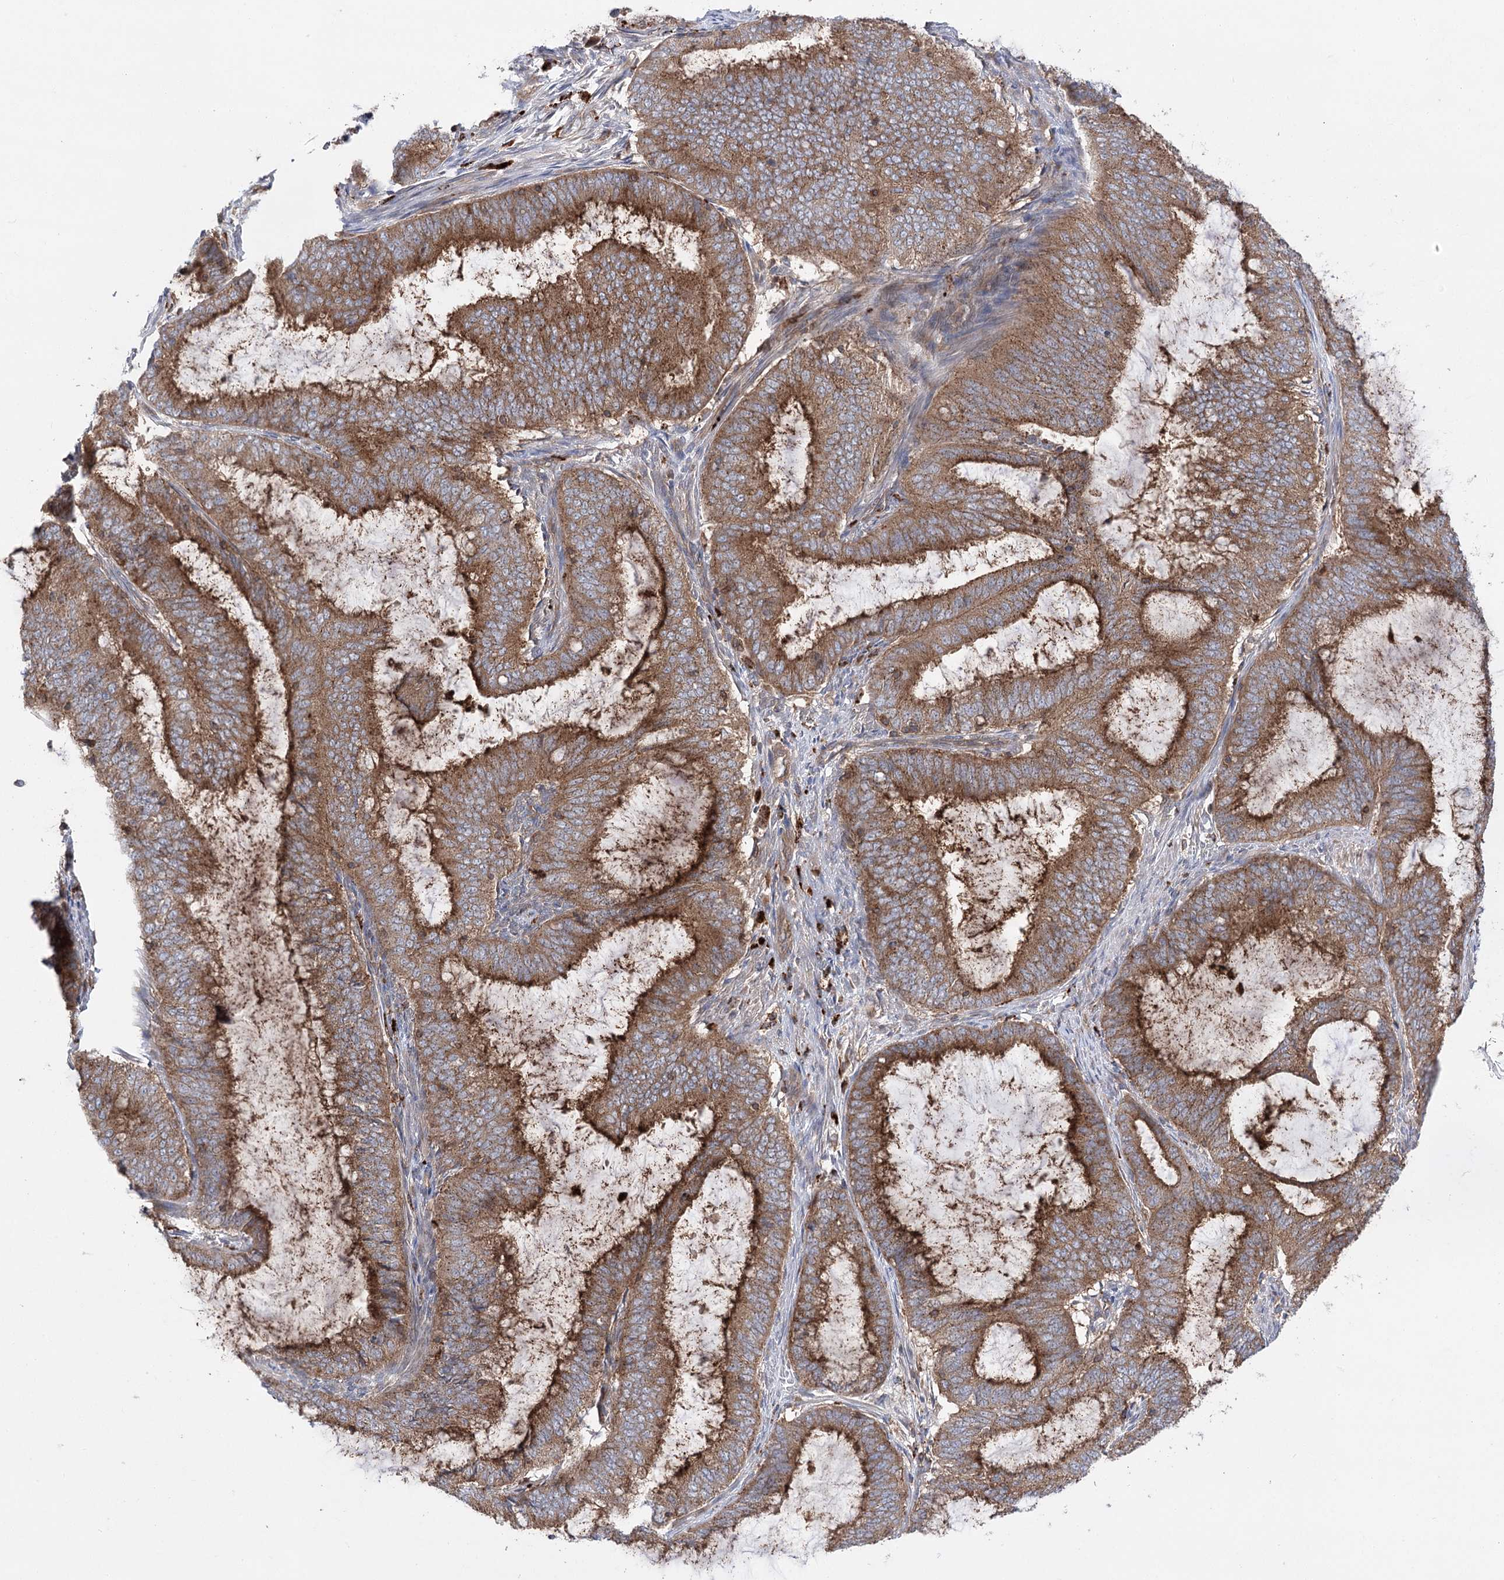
{"staining": {"intensity": "moderate", "quantity": ">75%", "location": "cytoplasmic/membranous"}, "tissue": "endometrial cancer", "cell_type": "Tumor cells", "image_type": "cancer", "snomed": [{"axis": "morphology", "description": "Adenocarcinoma, NOS"}, {"axis": "topography", "description": "Endometrium"}], "caption": "Protein positivity by immunohistochemistry demonstrates moderate cytoplasmic/membranous staining in about >75% of tumor cells in endometrial adenocarcinoma.", "gene": "VPS37B", "patient": {"sex": "female", "age": 51}}